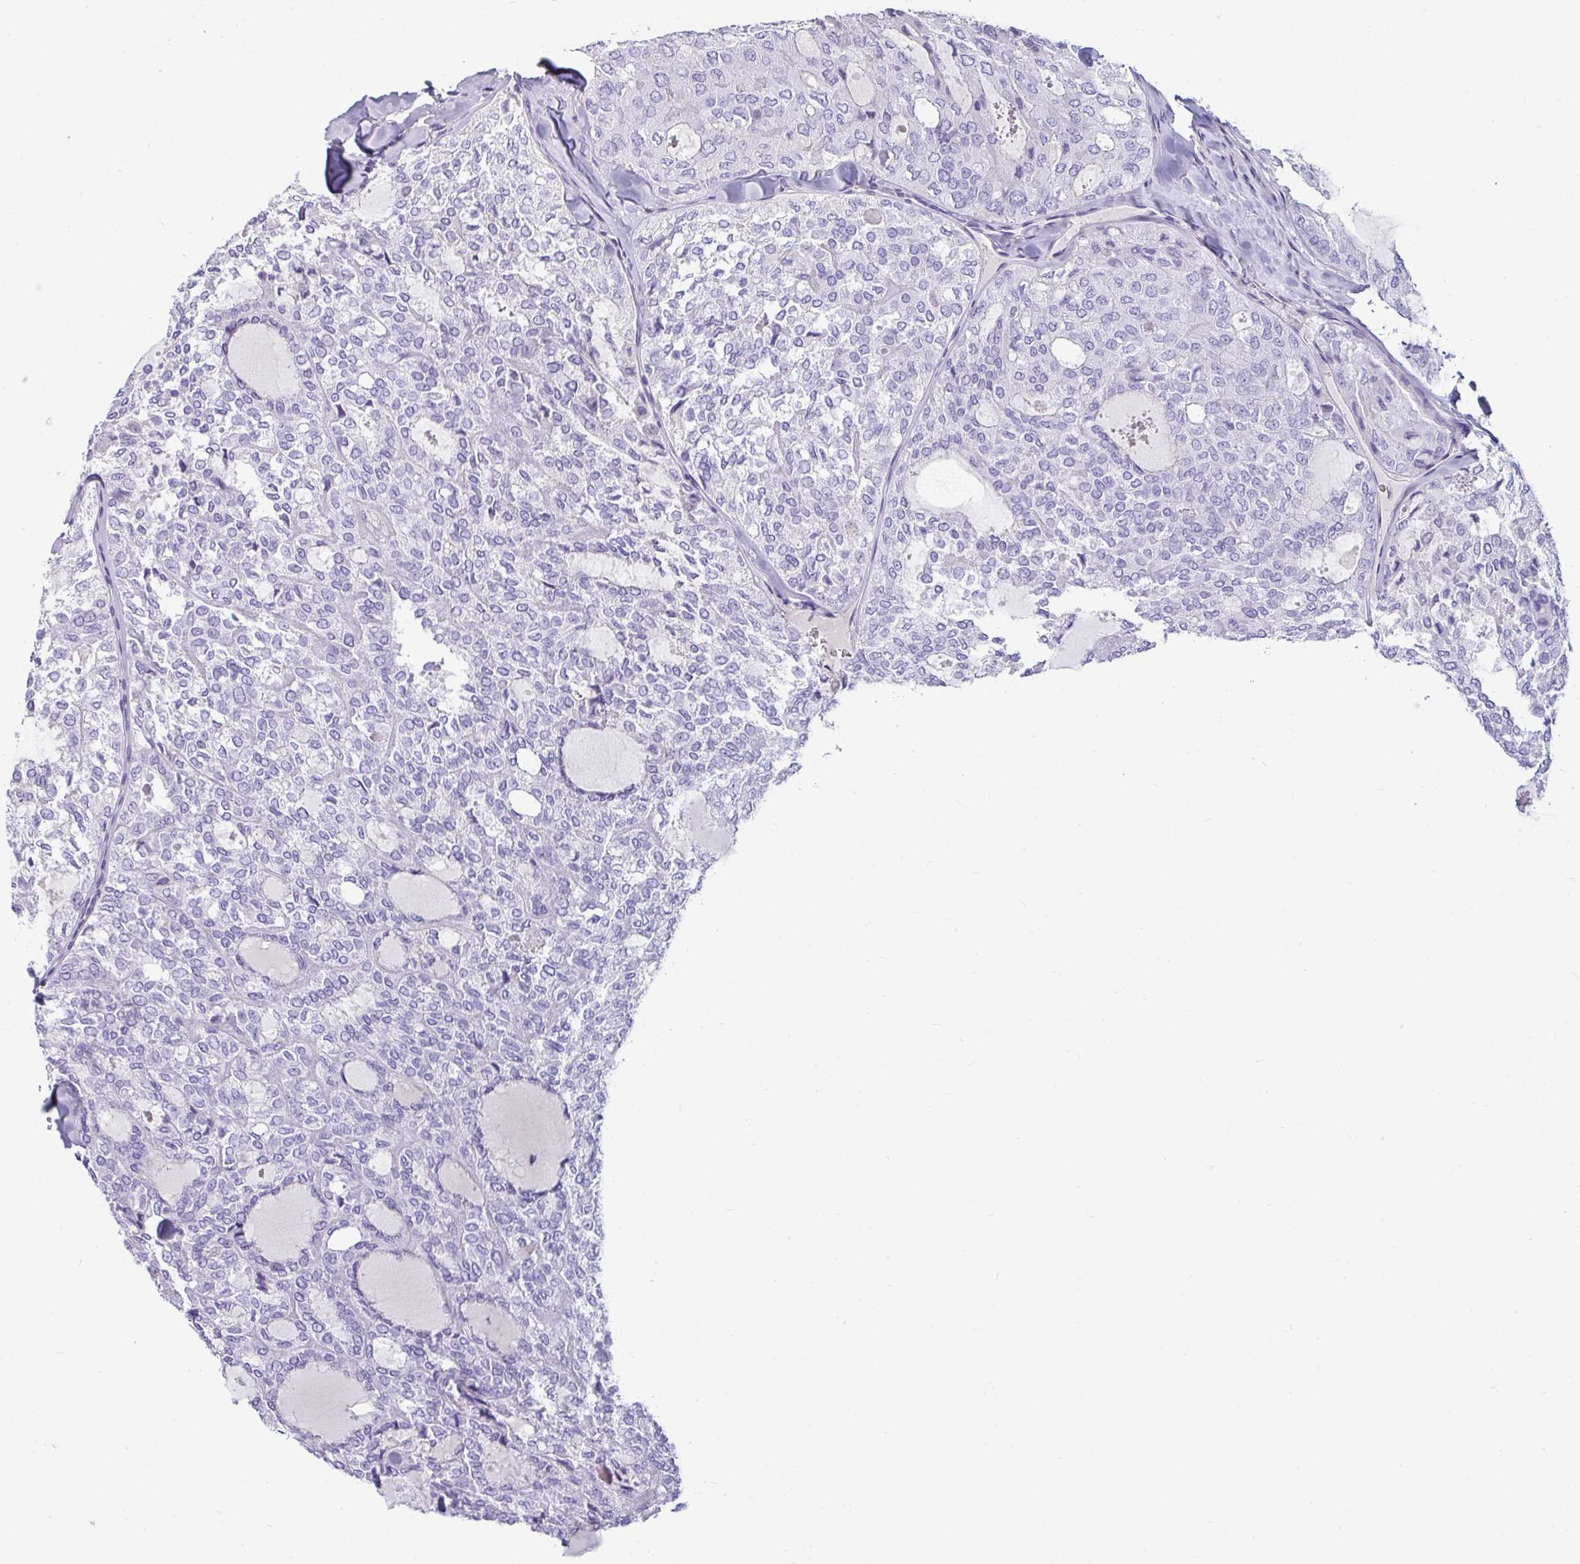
{"staining": {"intensity": "negative", "quantity": "none", "location": "none"}, "tissue": "thyroid cancer", "cell_type": "Tumor cells", "image_type": "cancer", "snomed": [{"axis": "morphology", "description": "Follicular adenoma carcinoma, NOS"}, {"axis": "topography", "description": "Thyroid gland"}], "caption": "This photomicrograph is of thyroid cancer (follicular adenoma carcinoma) stained with immunohistochemistry (IHC) to label a protein in brown with the nuclei are counter-stained blue. There is no staining in tumor cells.", "gene": "VCX2", "patient": {"sex": "male", "age": 75}}